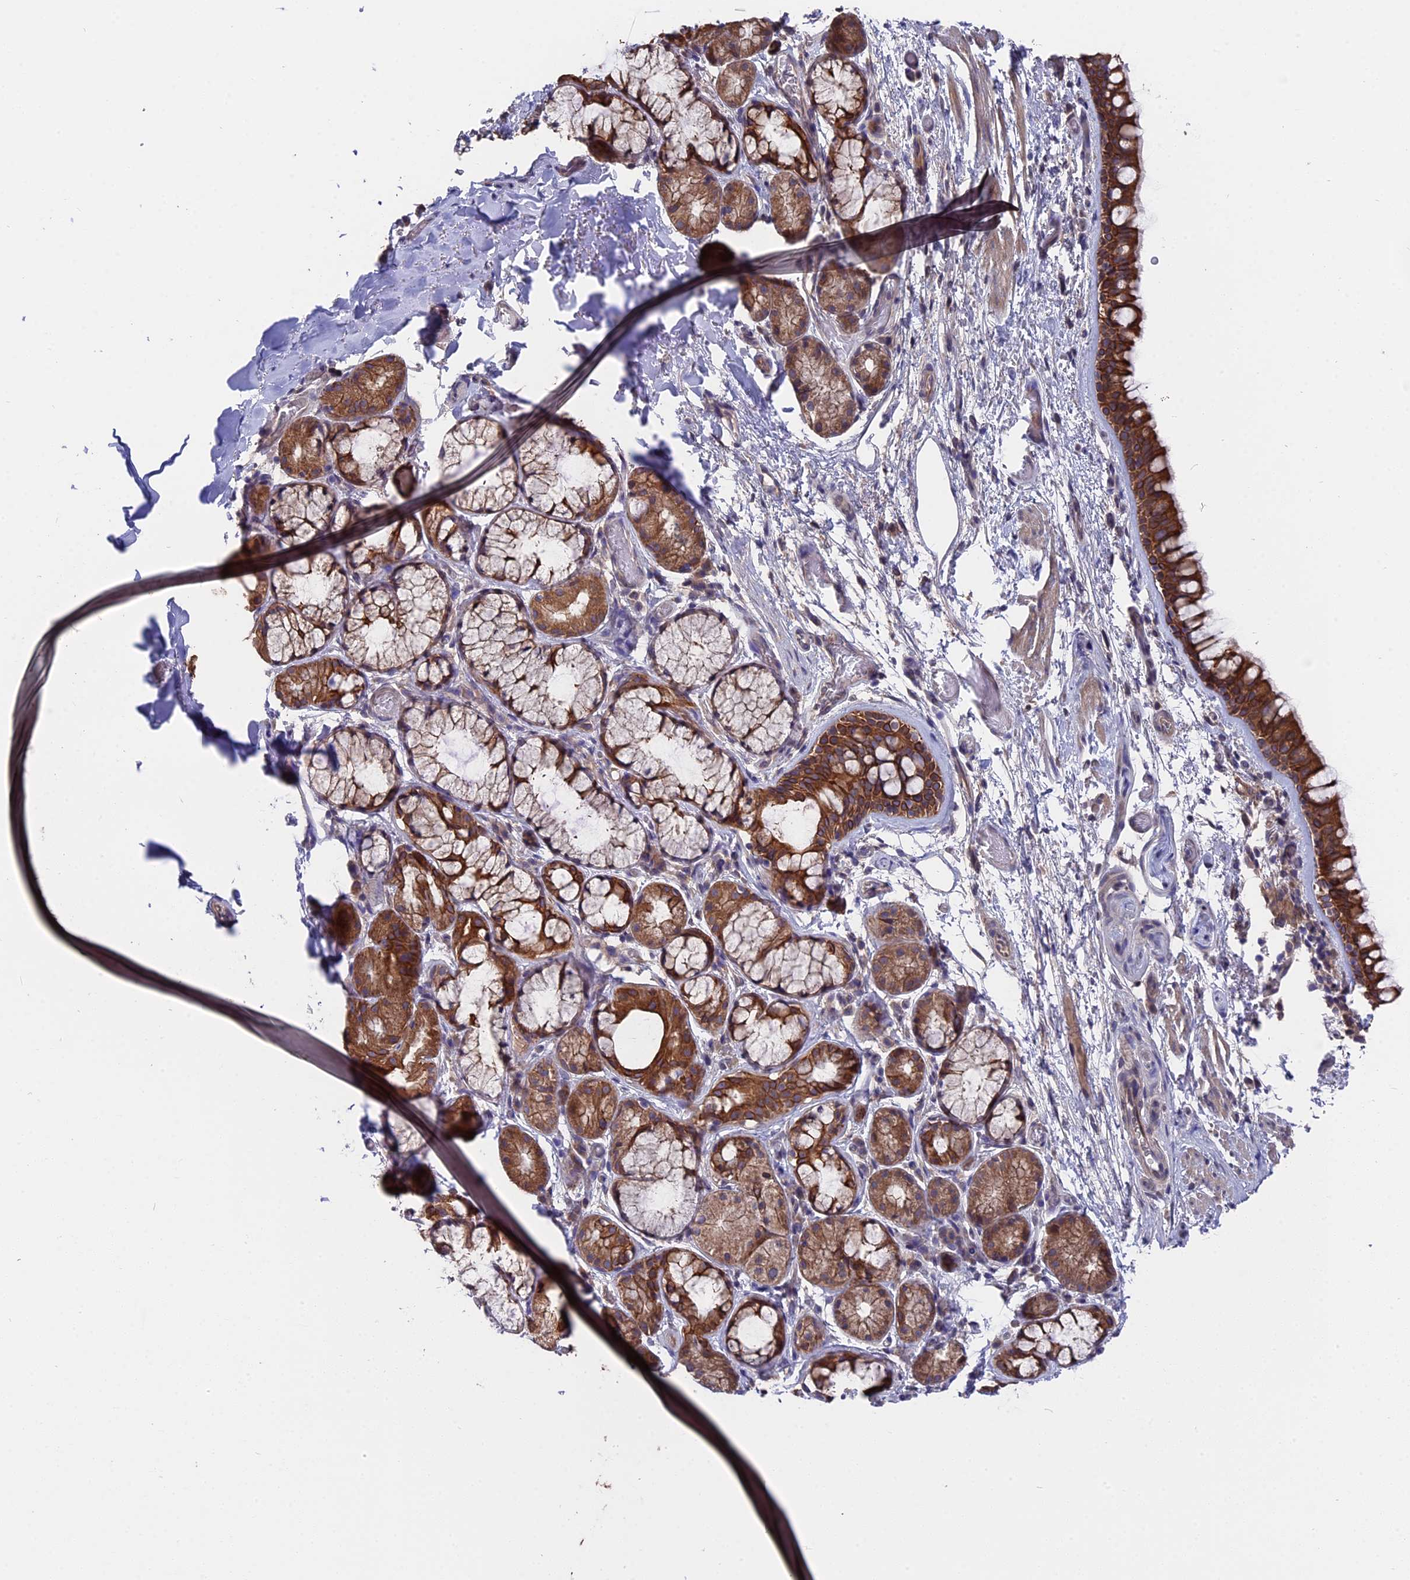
{"staining": {"intensity": "strong", "quantity": ">75%", "location": "cytoplasmic/membranous"}, "tissue": "bronchus", "cell_type": "Respiratory epithelial cells", "image_type": "normal", "snomed": [{"axis": "morphology", "description": "Normal tissue, NOS"}, {"axis": "topography", "description": "Bronchus"}], "caption": "A brown stain shows strong cytoplasmic/membranous staining of a protein in respiratory epithelial cells of unremarkable human bronchus.", "gene": "ZCCHC2", "patient": {"sex": "male", "age": 65}}